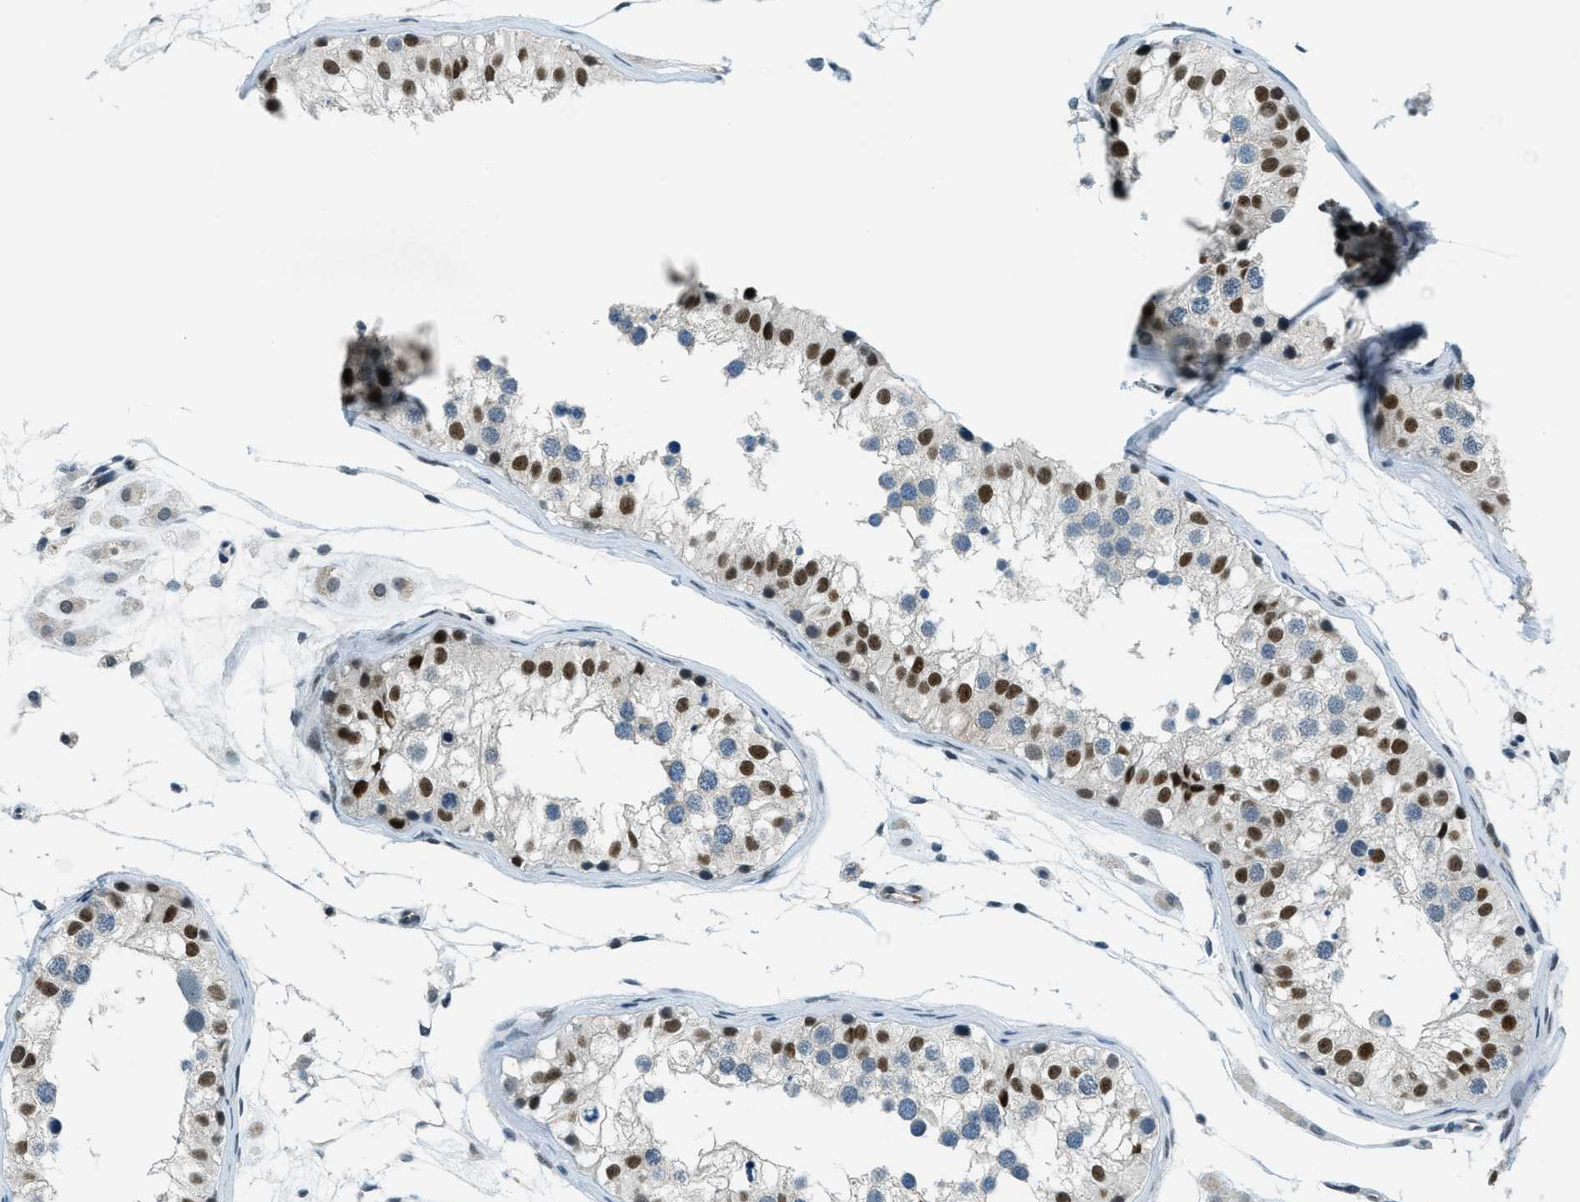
{"staining": {"intensity": "strong", "quantity": "25%-75%", "location": "nuclear"}, "tissue": "testis", "cell_type": "Cells in seminiferous ducts", "image_type": "normal", "snomed": [{"axis": "morphology", "description": "Normal tissue, NOS"}, {"axis": "morphology", "description": "Adenocarcinoma, metastatic, NOS"}, {"axis": "topography", "description": "Testis"}], "caption": "Testis was stained to show a protein in brown. There is high levels of strong nuclear expression in about 25%-75% of cells in seminiferous ducts. The staining is performed using DAB (3,3'-diaminobenzidine) brown chromogen to label protein expression. The nuclei are counter-stained blue using hematoxylin.", "gene": "KLF6", "patient": {"sex": "male", "age": 26}}